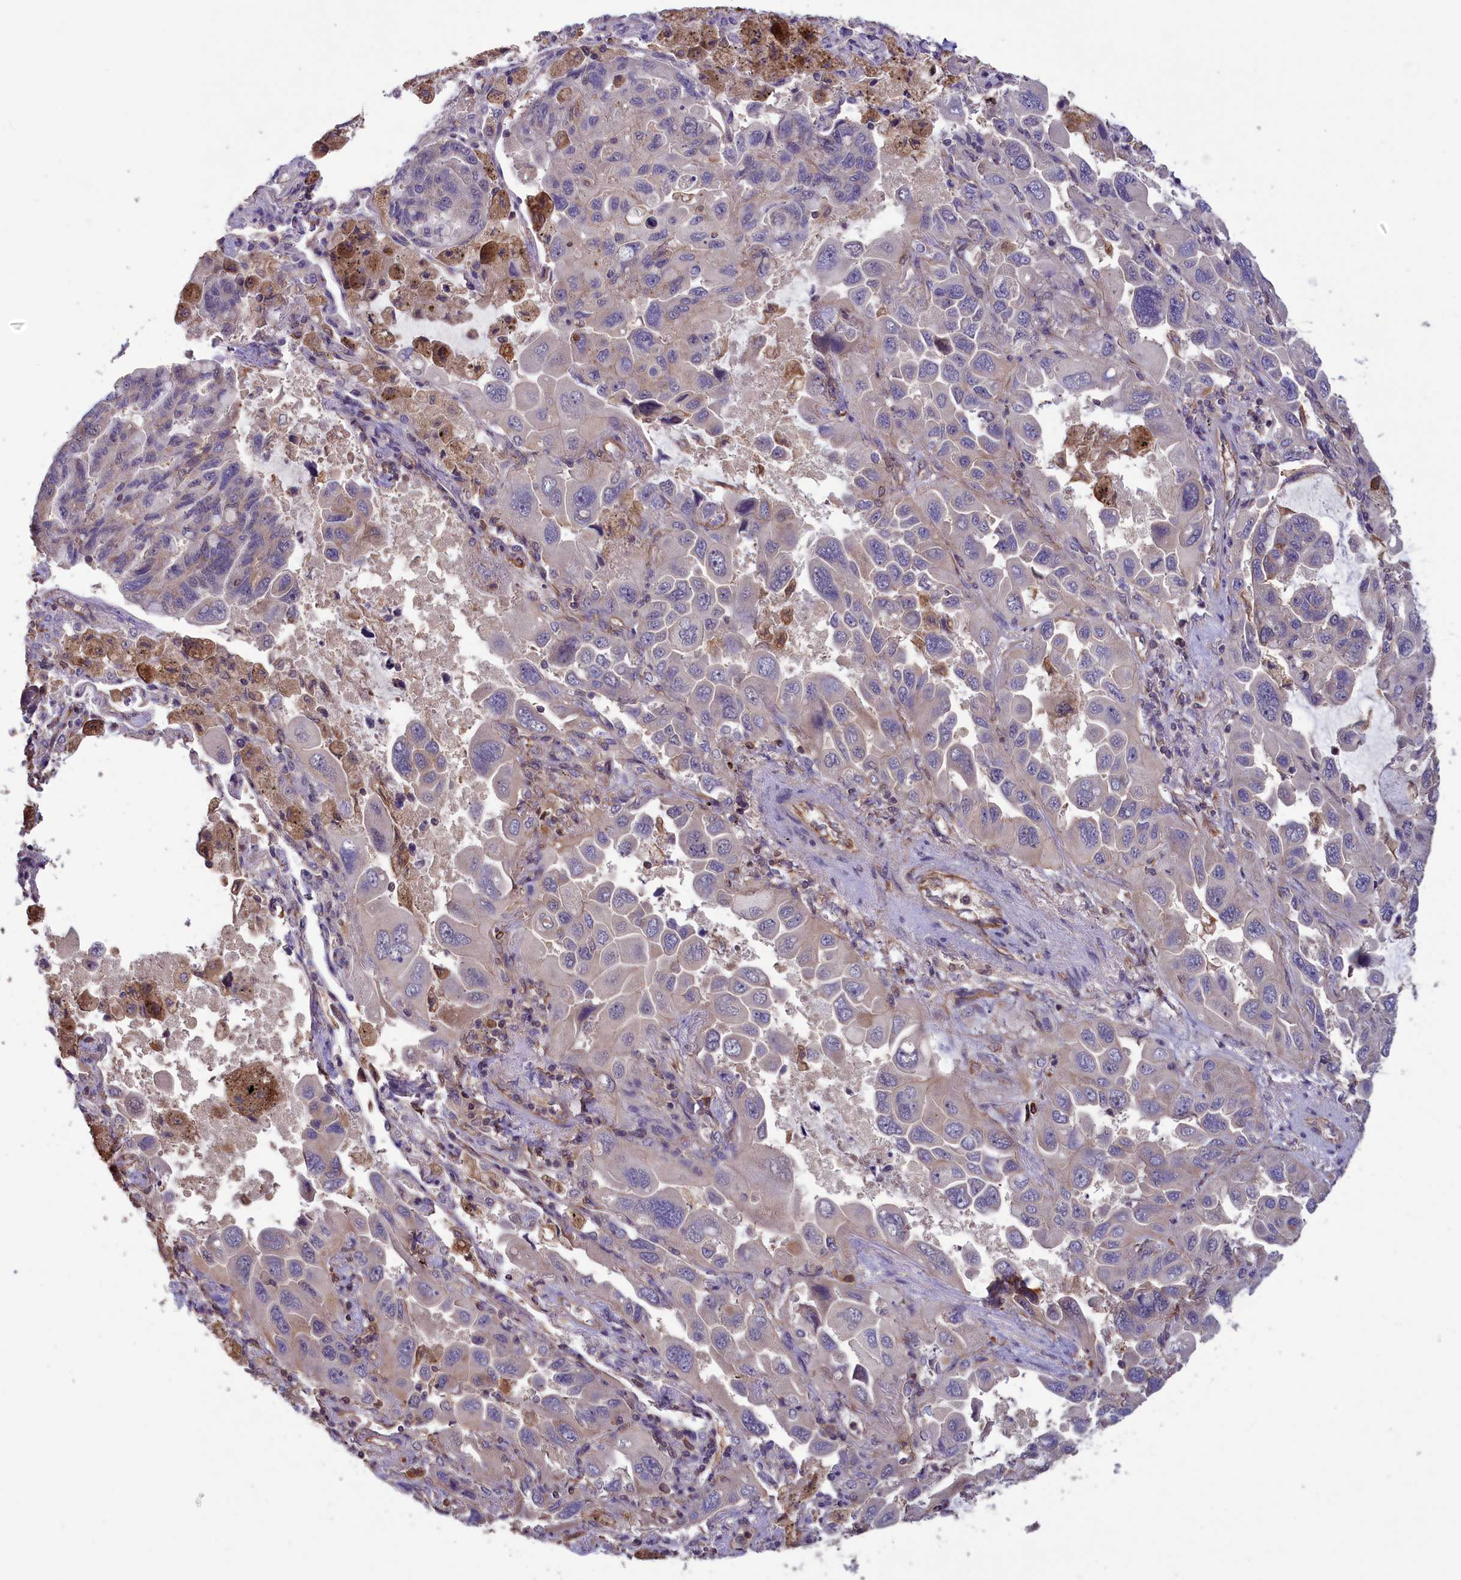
{"staining": {"intensity": "negative", "quantity": "none", "location": "none"}, "tissue": "lung cancer", "cell_type": "Tumor cells", "image_type": "cancer", "snomed": [{"axis": "morphology", "description": "Adenocarcinoma, NOS"}, {"axis": "topography", "description": "Lung"}], "caption": "This image is of lung cancer stained with immunohistochemistry (IHC) to label a protein in brown with the nuclei are counter-stained blue. There is no expression in tumor cells.", "gene": "DAPK3", "patient": {"sex": "male", "age": 64}}